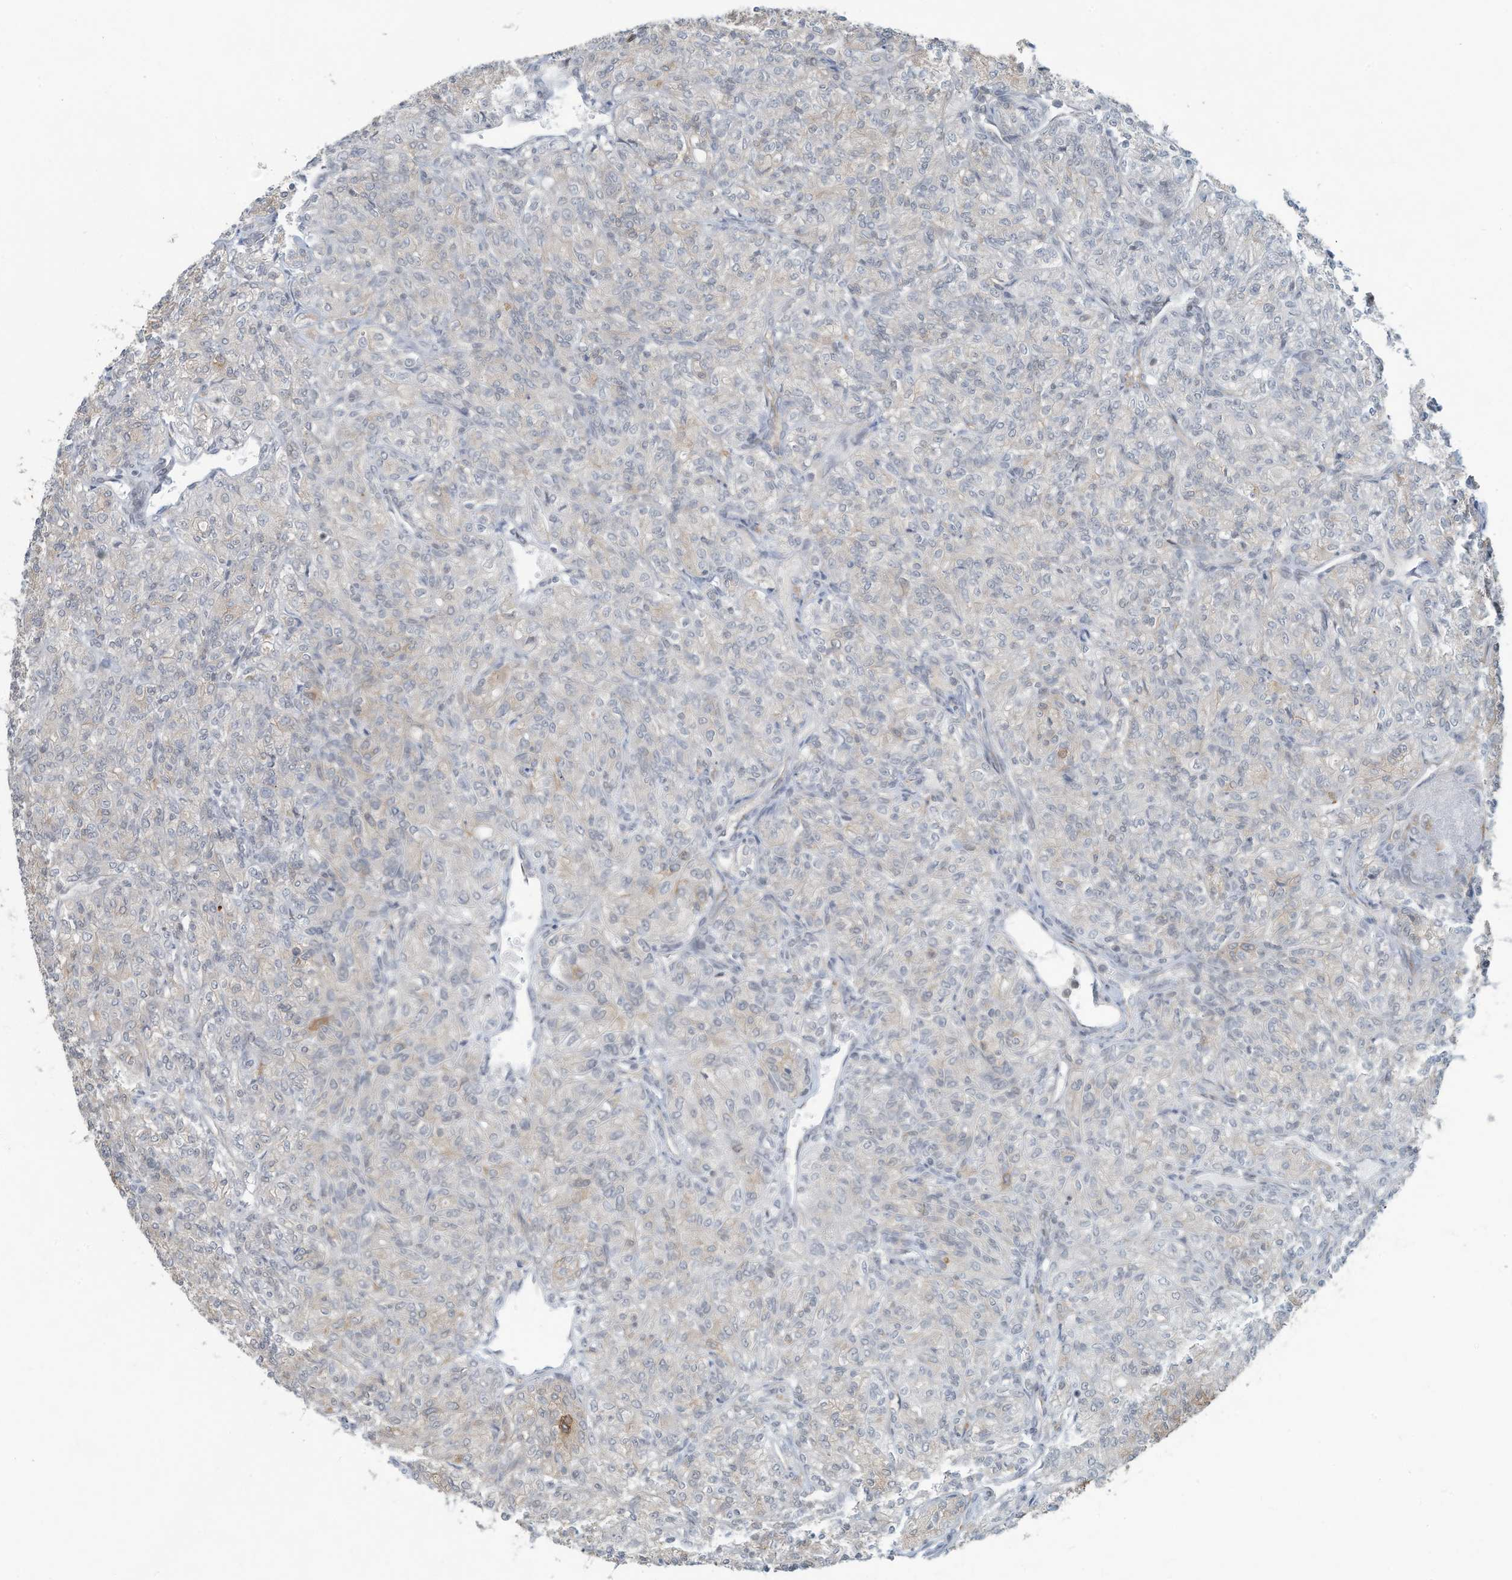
{"staining": {"intensity": "weak", "quantity": "<25%", "location": "cytoplasmic/membranous"}, "tissue": "renal cancer", "cell_type": "Tumor cells", "image_type": "cancer", "snomed": [{"axis": "morphology", "description": "Adenocarcinoma, NOS"}, {"axis": "topography", "description": "Kidney"}], "caption": "Tumor cells show no significant staining in renal cancer (adenocarcinoma).", "gene": "SARNP", "patient": {"sex": "male", "age": 77}}